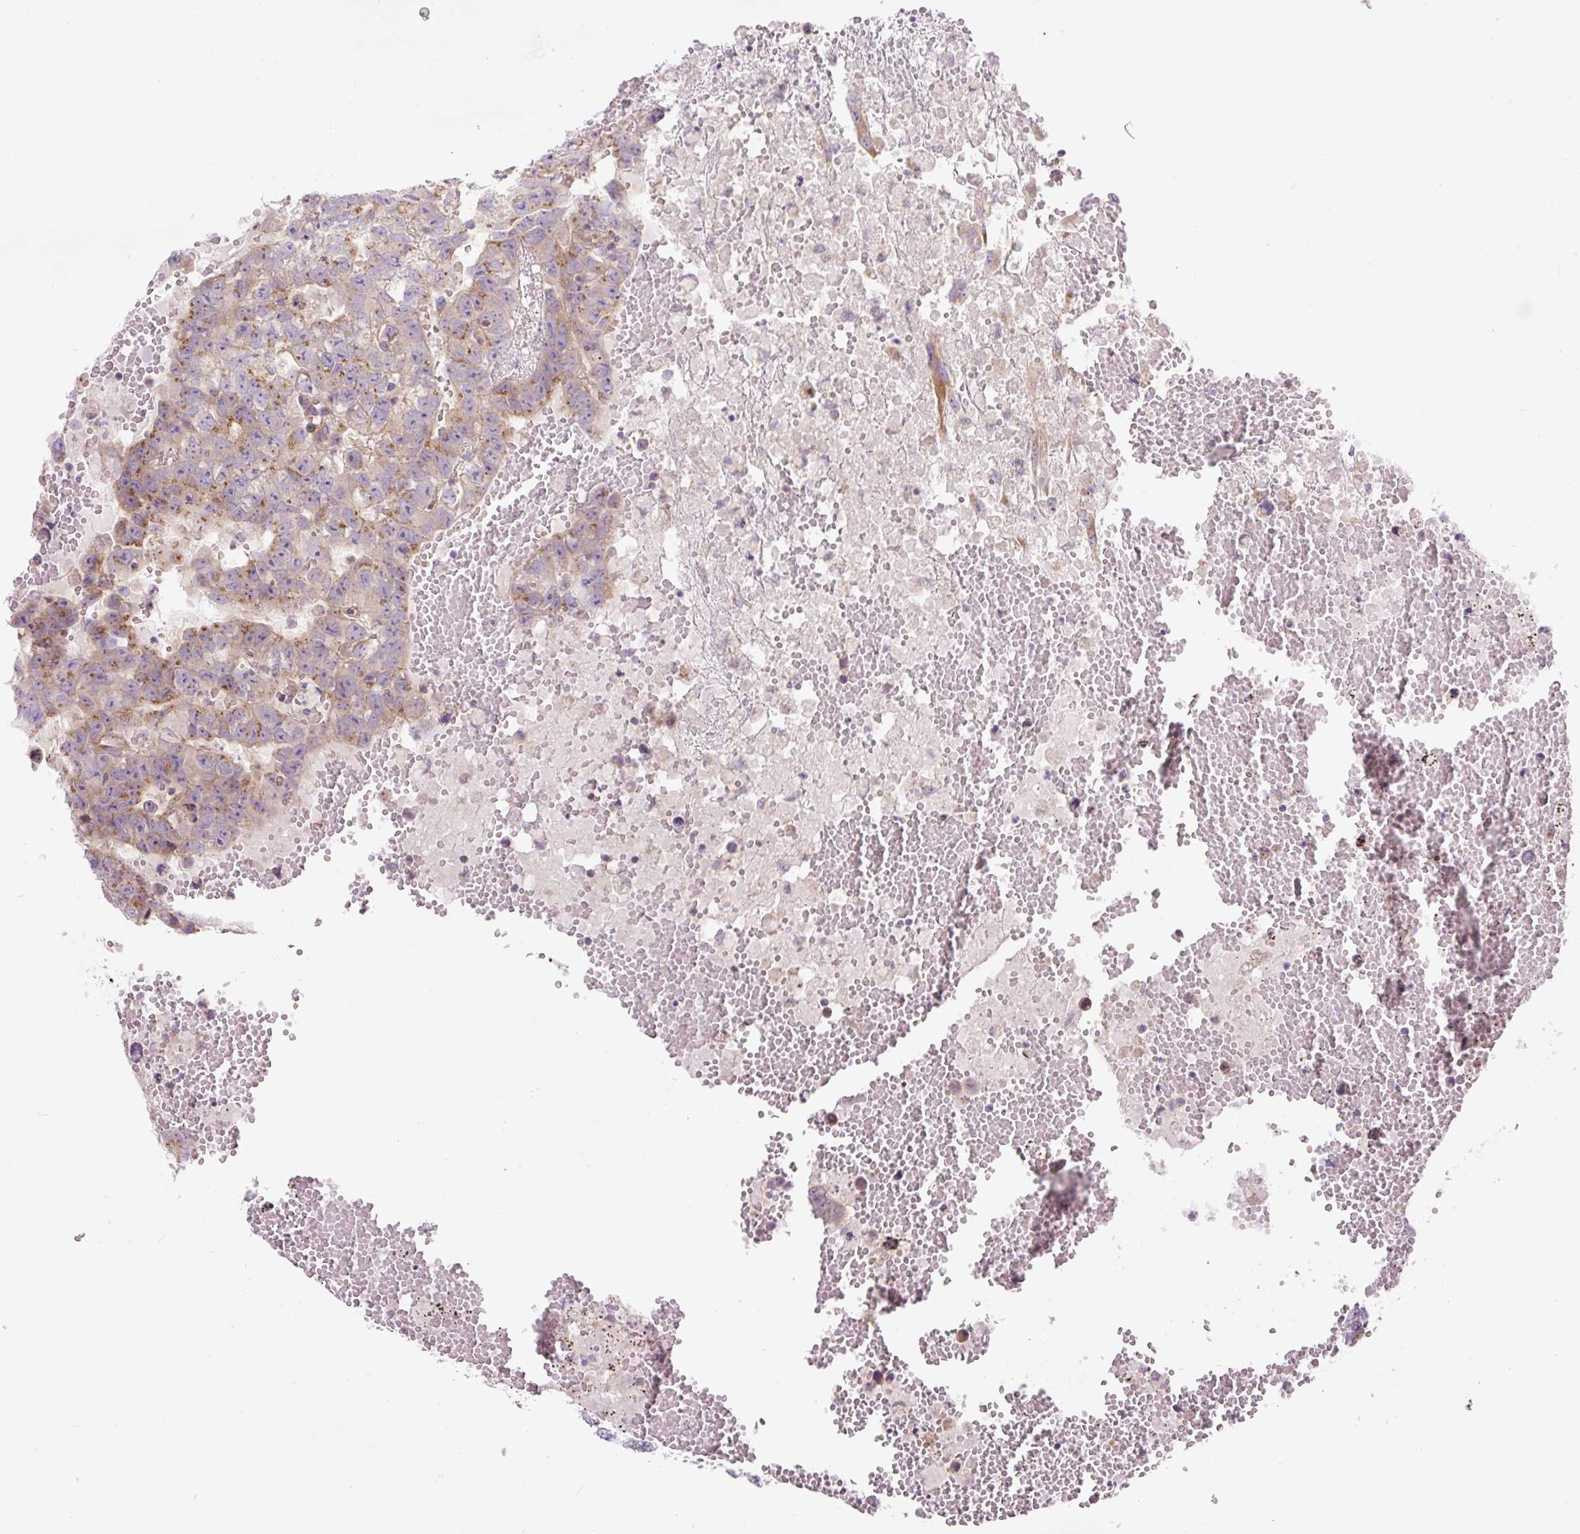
{"staining": {"intensity": "moderate", "quantity": "25%-75%", "location": "cytoplasmic/membranous"}, "tissue": "testis cancer", "cell_type": "Tumor cells", "image_type": "cancer", "snomed": [{"axis": "morphology", "description": "Carcinoma, Embryonal, NOS"}, {"axis": "topography", "description": "Testis"}], "caption": "This is an image of immunohistochemistry staining of testis cancer, which shows moderate positivity in the cytoplasmic/membranous of tumor cells.", "gene": "MLX", "patient": {"sex": "male", "age": 25}}